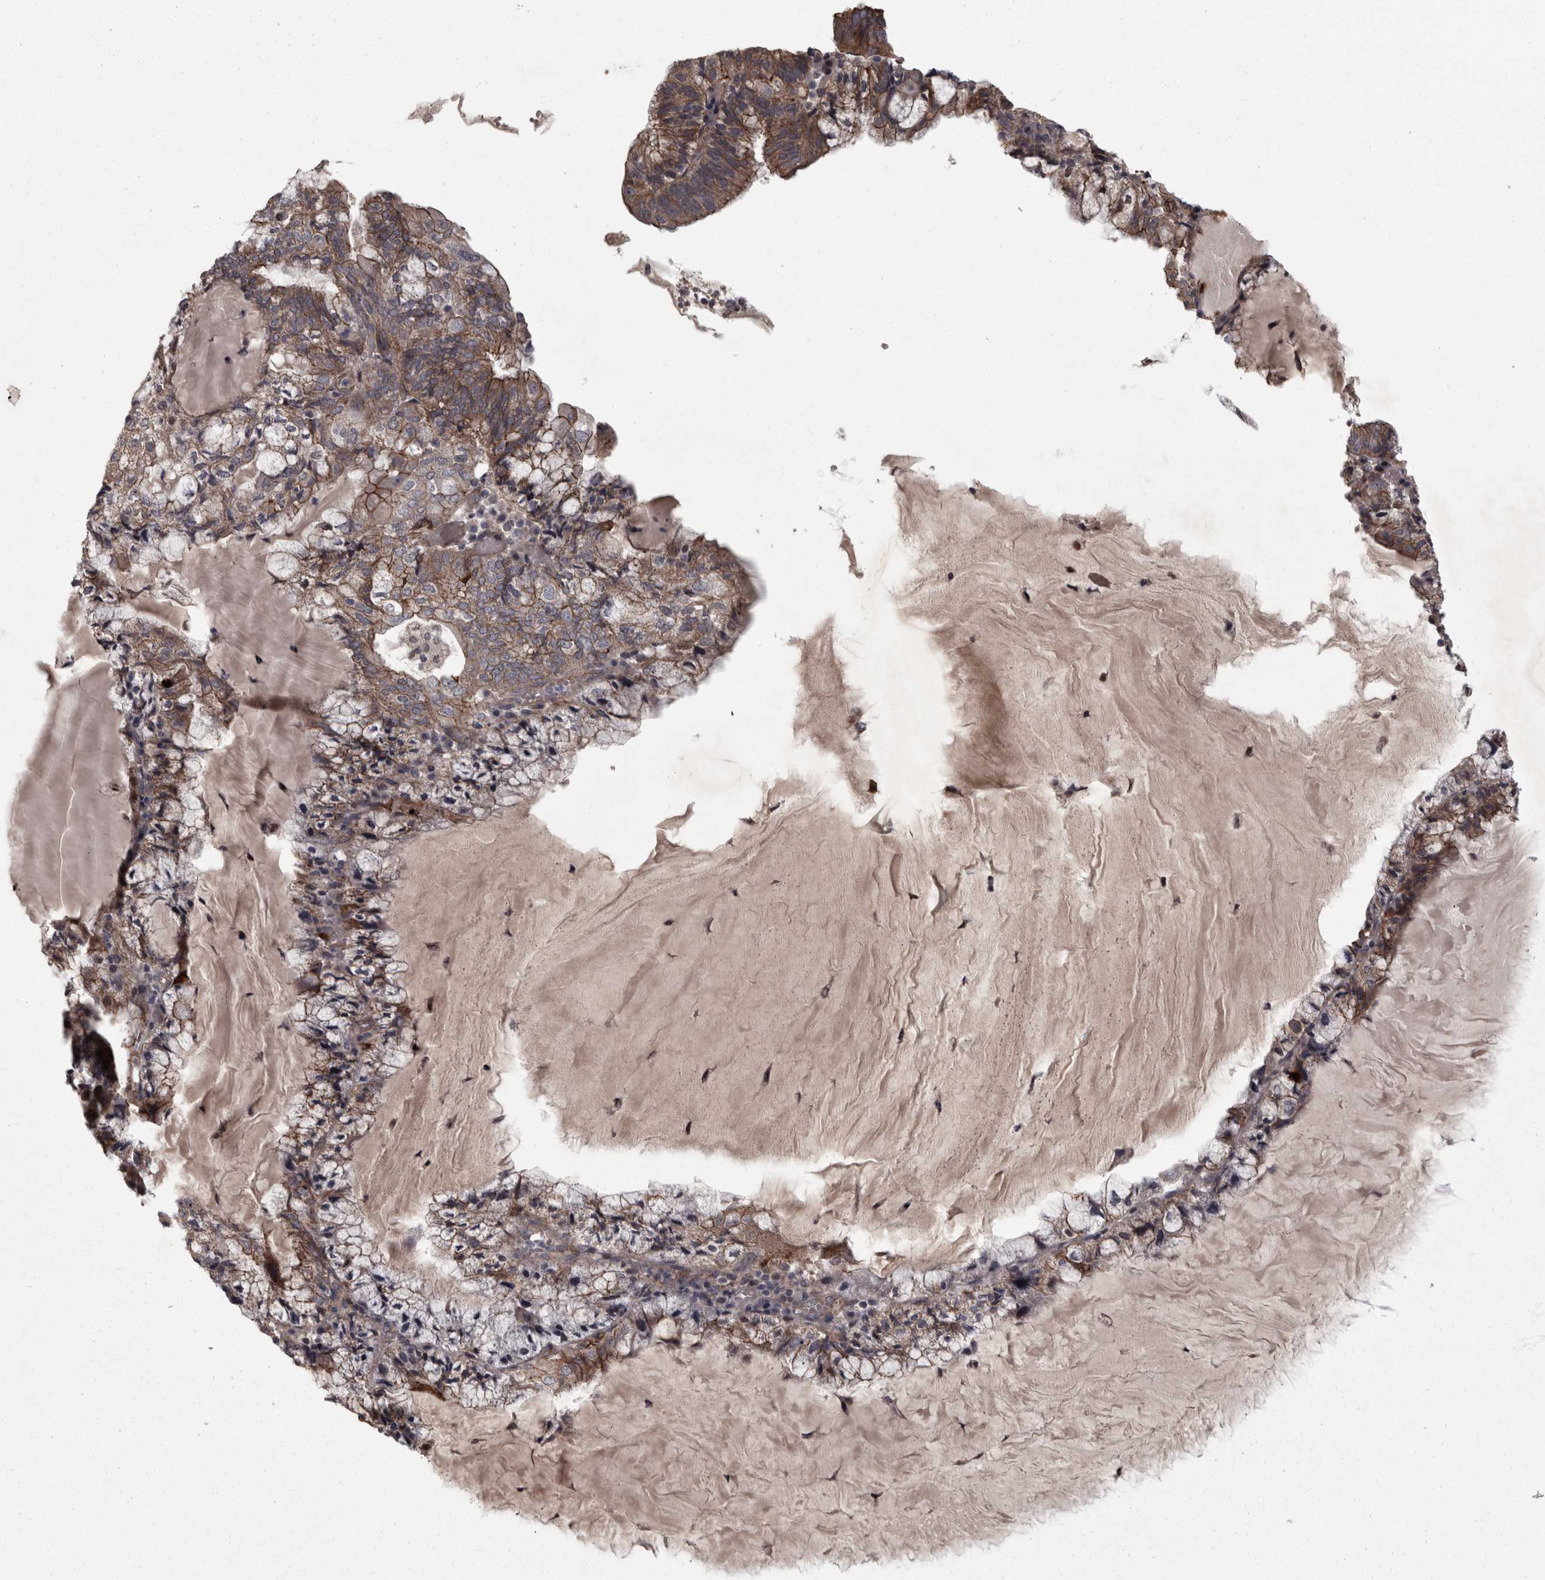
{"staining": {"intensity": "weak", "quantity": ">75%", "location": "cytoplasmic/membranous"}, "tissue": "endometrial cancer", "cell_type": "Tumor cells", "image_type": "cancer", "snomed": [{"axis": "morphology", "description": "Adenocarcinoma, NOS"}, {"axis": "topography", "description": "Endometrium"}], "caption": "The immunohistochemical stain highlights weak cytoplasmic/membranous staining in tumor cells of endometrial adenocarcinoma tissue.", "gene": "PCDH17", "patient": {"sex": "female", "age": 81}}